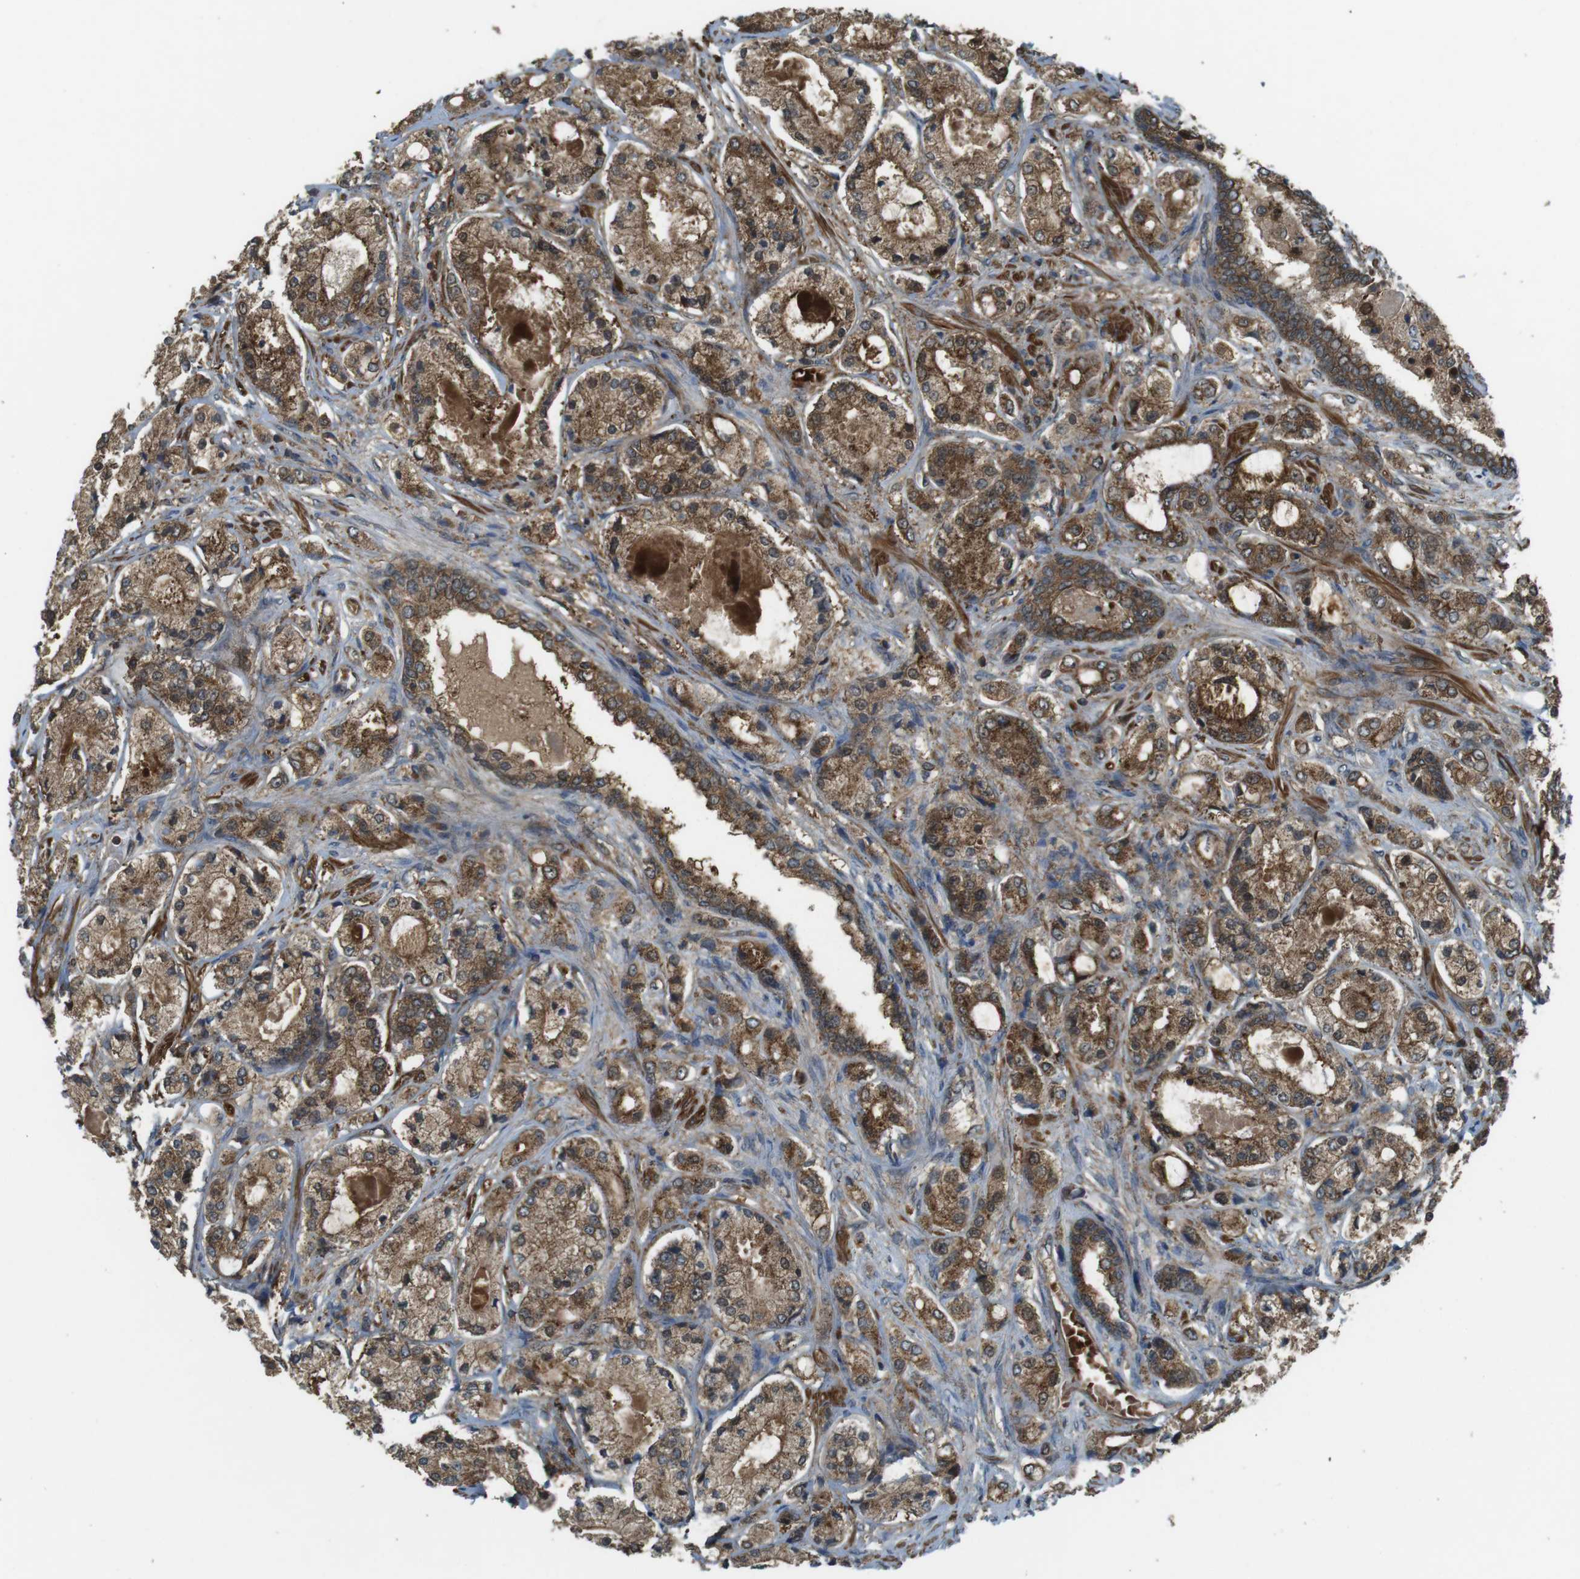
{"staining": {"intensity": "moderate", "quantity": ">75%", "location": "cytoplasmic/membranous"}, "tissue": "prostate cancer", "cell_type": "Tumor cells", "image_type": "cancer", "snomed": [{"axis": "morphology", "description": "Adenocarcinoma, High grade"}, {"axis": "topography", "description": "Prostate"}], "caption": "This photomicrograph reveals prostate cancer stained with IHC to label a protein in brown. The cytoplasmic/membranous of tumor cells show moderate positivity for the protein. Nuclei are counter-stained blue.", "gene": "LRRC3B", "patient": {"sex": "male", "age": 65}}